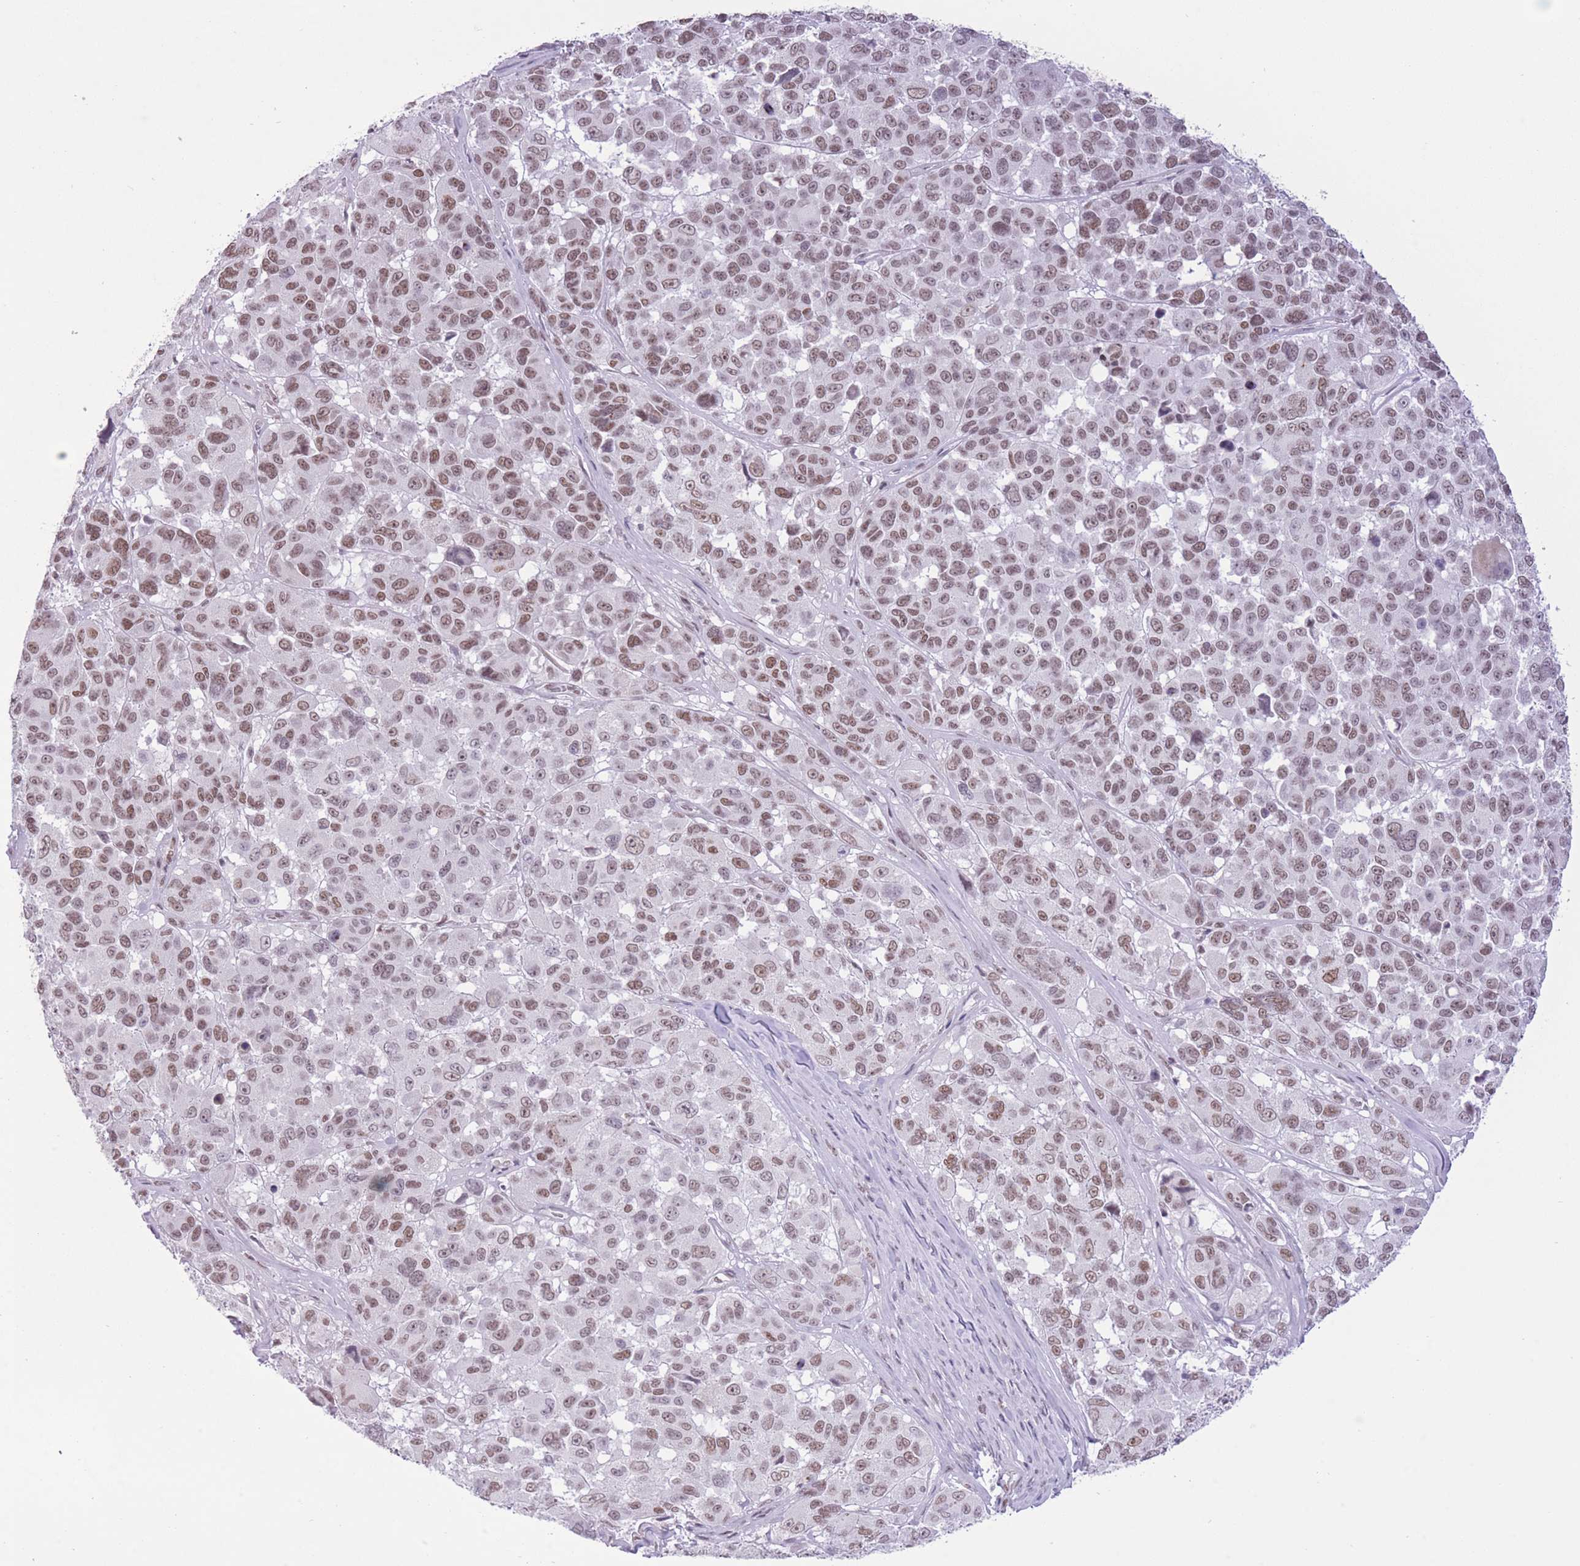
{"staining": {"intensity": "moderate", "quantity": ">75%", "location": "nuclear"}, "tissue": "melanoma", "cell_type": "Tumor cells", "image_type": "cancer", "snomed": [{"axis": "morphology", "description": "Malignant melanoma, NOS"}, {"axis": "topography", "description": "Skin"}], "caption": "Immunohistochemistry of human malignant melanoma demonstrates medium levels of moderate nuclear staining in approximately >75% of tumor cells.", "gene": "ZBED5", "patient": {"sex": "female", "age": 66}}